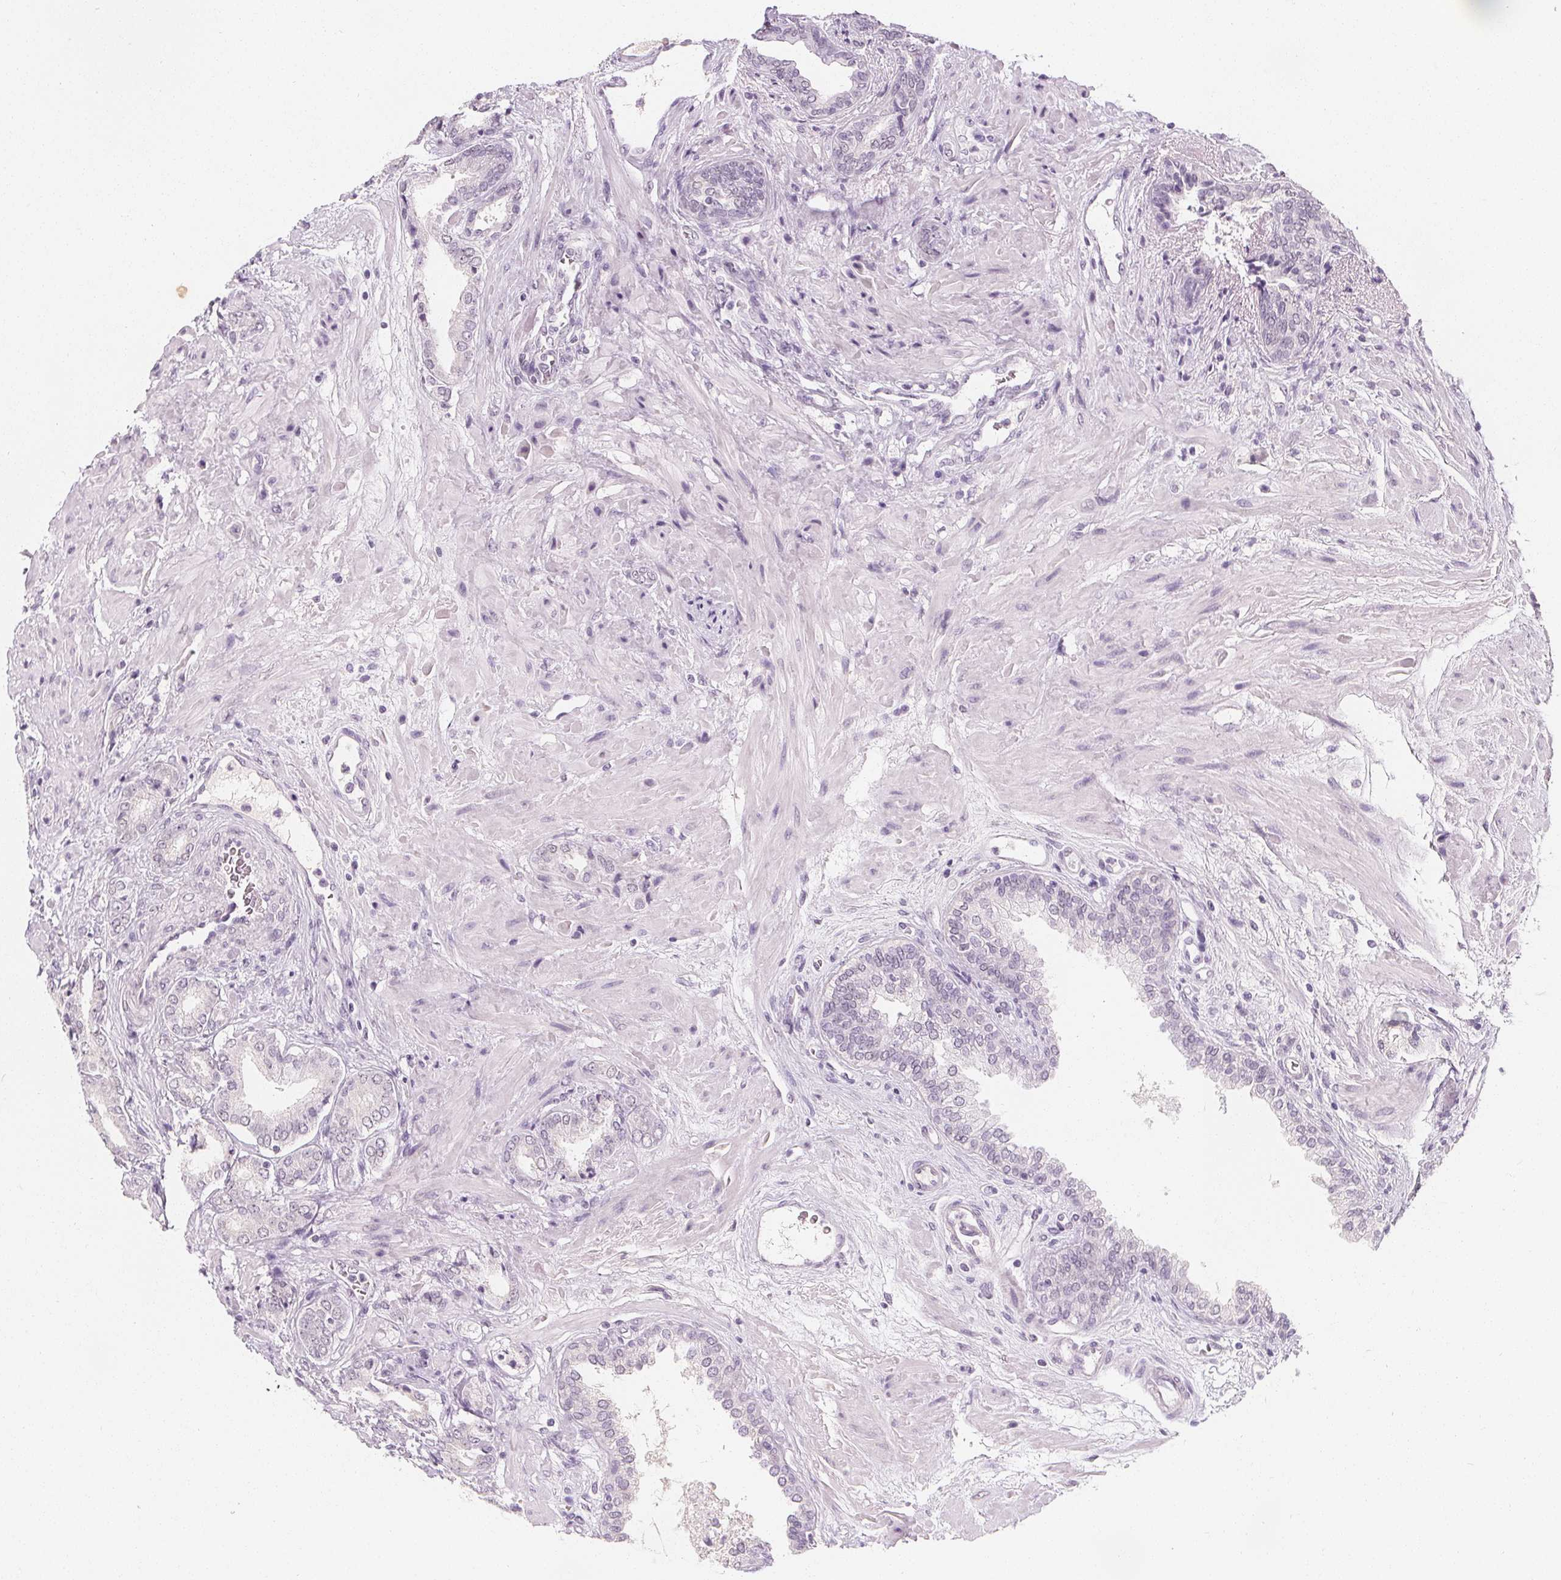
{"staining": {"intensity": "negative", "quantity": "none", "location": "none"}, "tissue": "prostate cancer", "cell_type": "Tumor cells", "image_type": "cancer", "snomed": [{"axis": "morphology", "description": "Adenocarcinoma, High grade"}, {"axis": "topography", "description": "Prostate"}], "caption": "Immunohistochemistry (IHC) micrograph of neoplastic tissue: human adenocarcinoma (high-grade) (prostate) stained with DAB exhibits no significant protein staining in tumor cells. Nuclei are stained in blue.", "gene": "DBX2", "patient": {"sex": "male", "age": 56}}